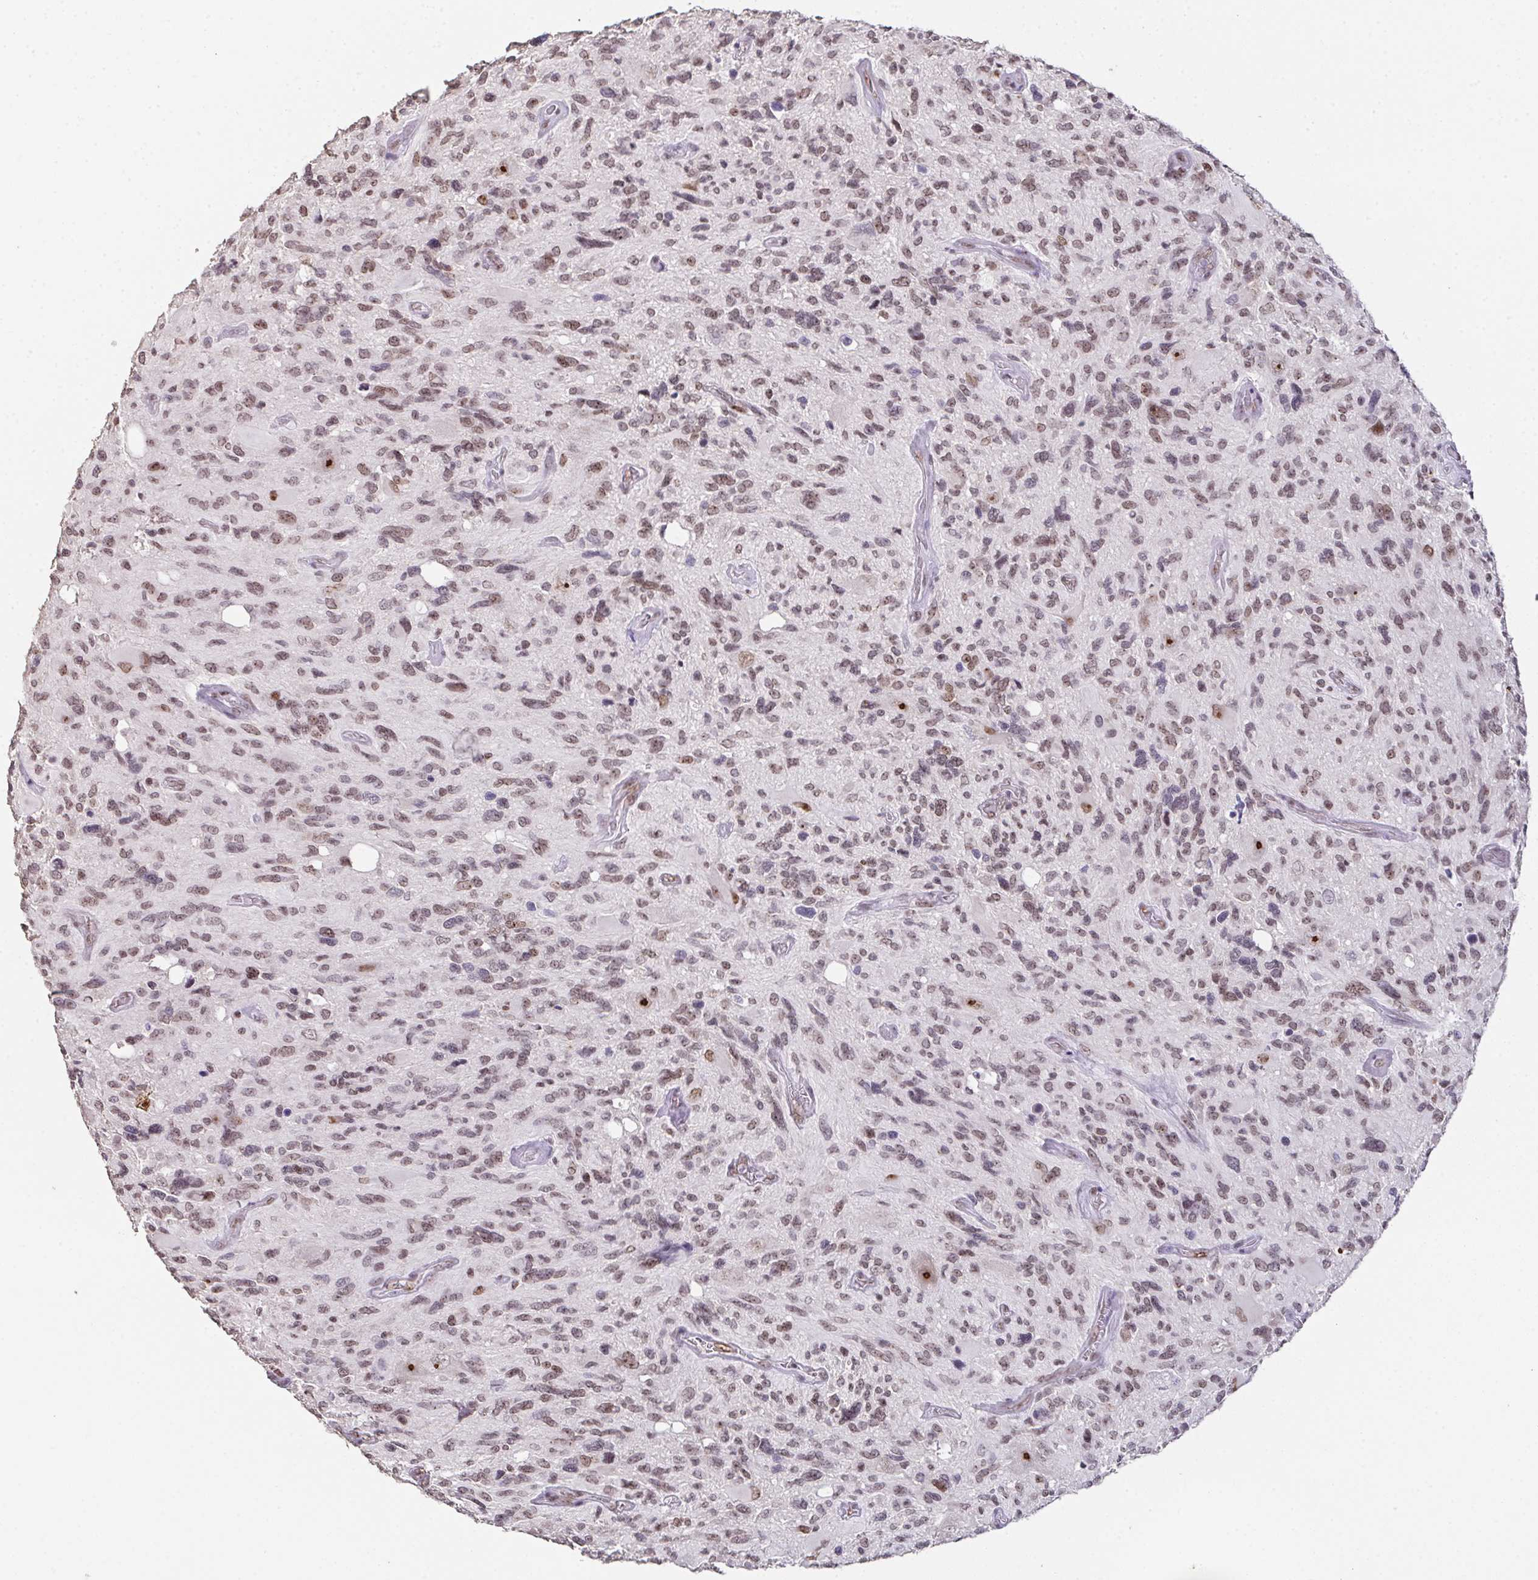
{"staining": {"intensity": "moderate", "quantity": ">75%", "location": "nuclear"}, "tissue": "glioma", "cell_type": "Tumor cells", "image_type": "cancer", "snomed": [{"axis": "morphology", "description": "Glioma, malignant, High grade"}, {"axis": "topography", "description": "Brain"}], "caption": "Immunohistochemical staining of glioma shows moderate nuclear protein expression in approximately >75% of tumor cells.", "gene": "ZNF800", "patient": {"sex": "male", "age": 49}}